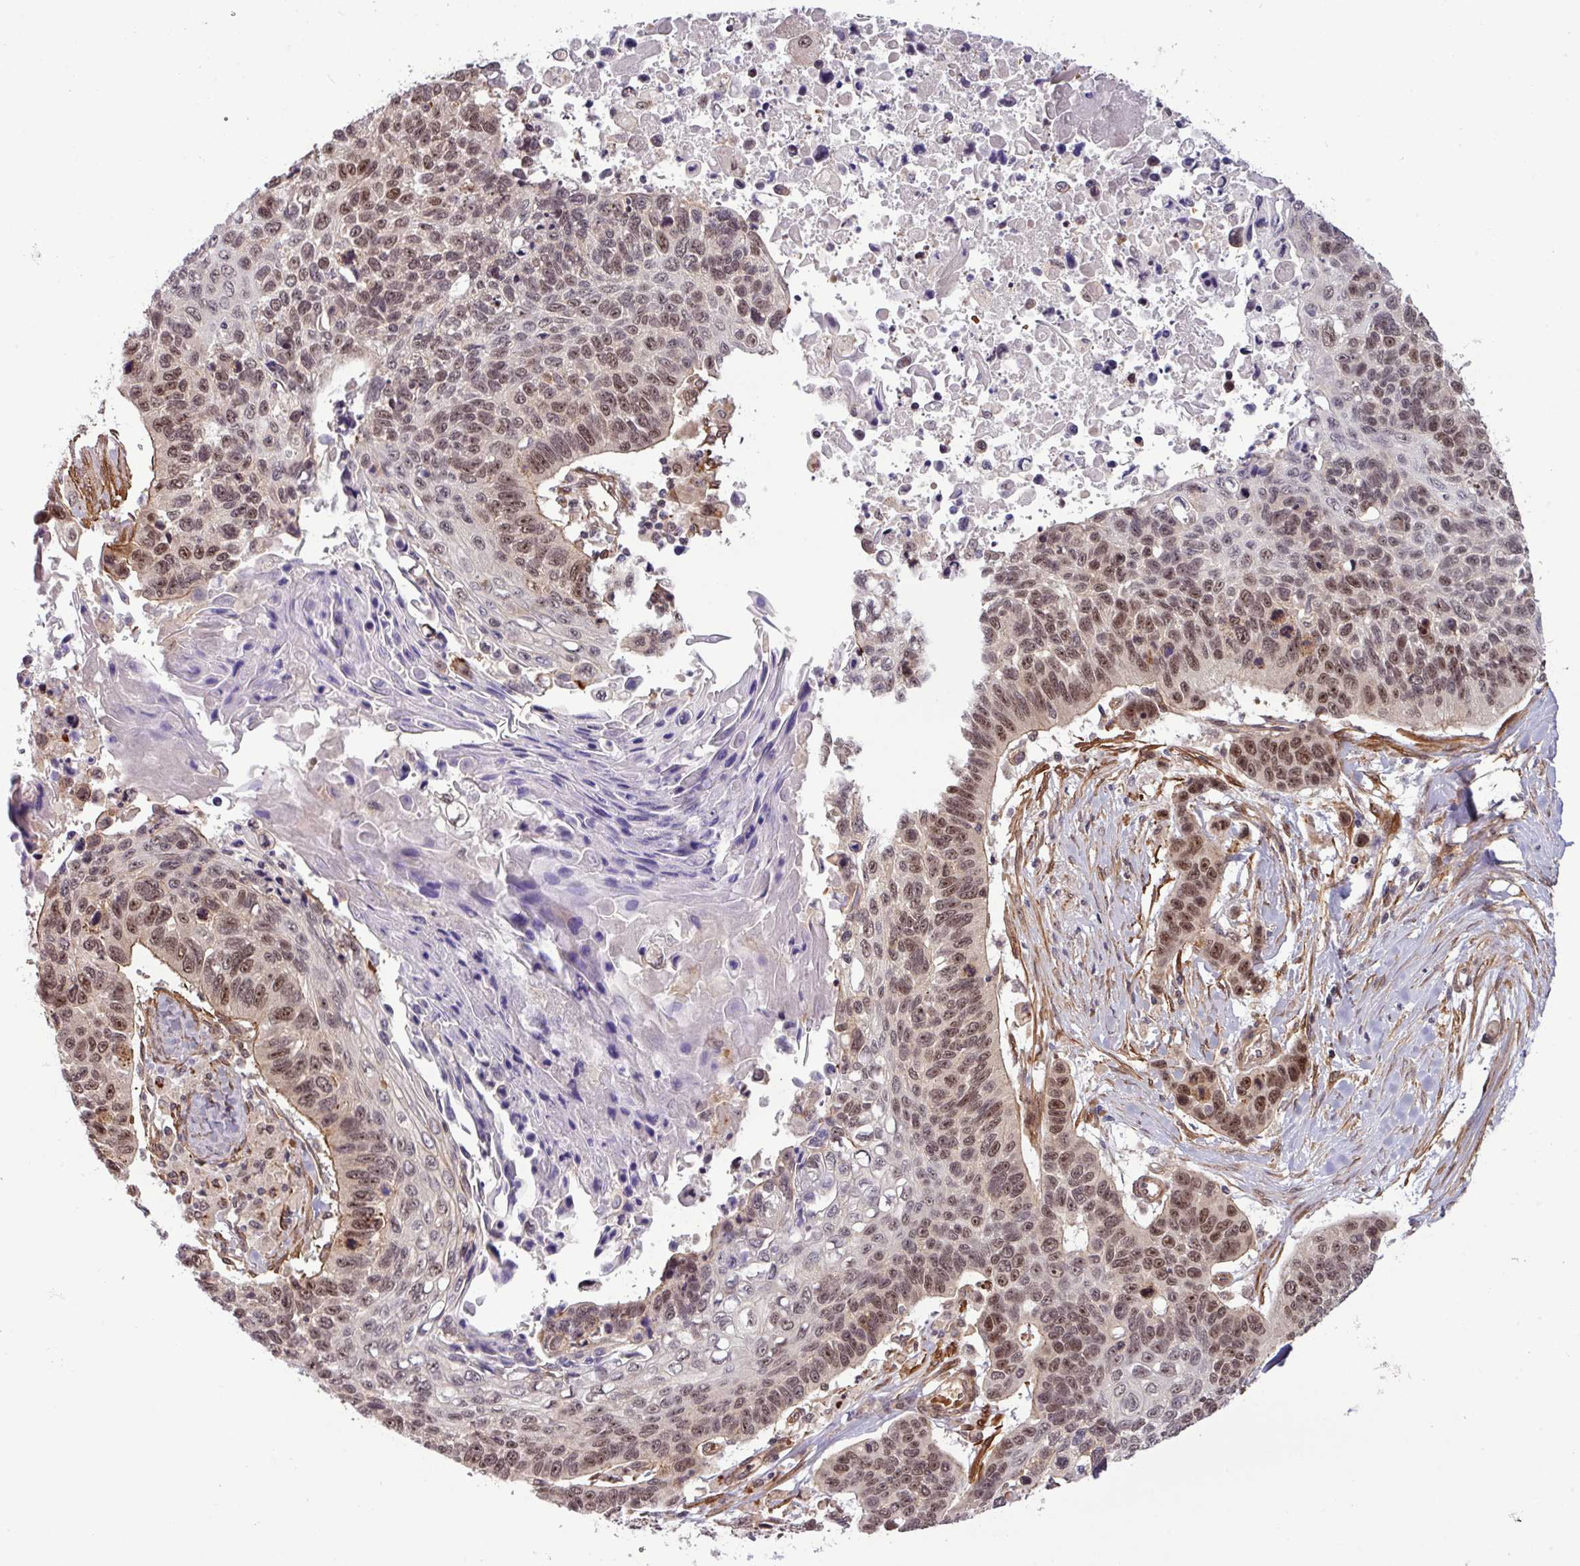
{"staining": {"intensity": "moderate", "quantity": ">75%", "location": "nuclear"}, "tissue": "lung cancer", "cell_type": "Tumor cells", "image_type": "cancer", "snomed": [{"axis": "morphology", "description": "Squamous cell carcinoma, NOS"}, {"axis": "topography", "description": "Lung"}], "caption": "Immunohistochemistry (IHC) of lung cancer (squamous cell carcinoma) exhibits medium levels of moderate nuclear staining in about >75% of tumor cells. (Stains: DAB in brown, nuclei in blue, Microscopy: brightfield microscopy at high magnification).", "gene": "C7orf50", "patient": {"sex": "male", "age": 62}}